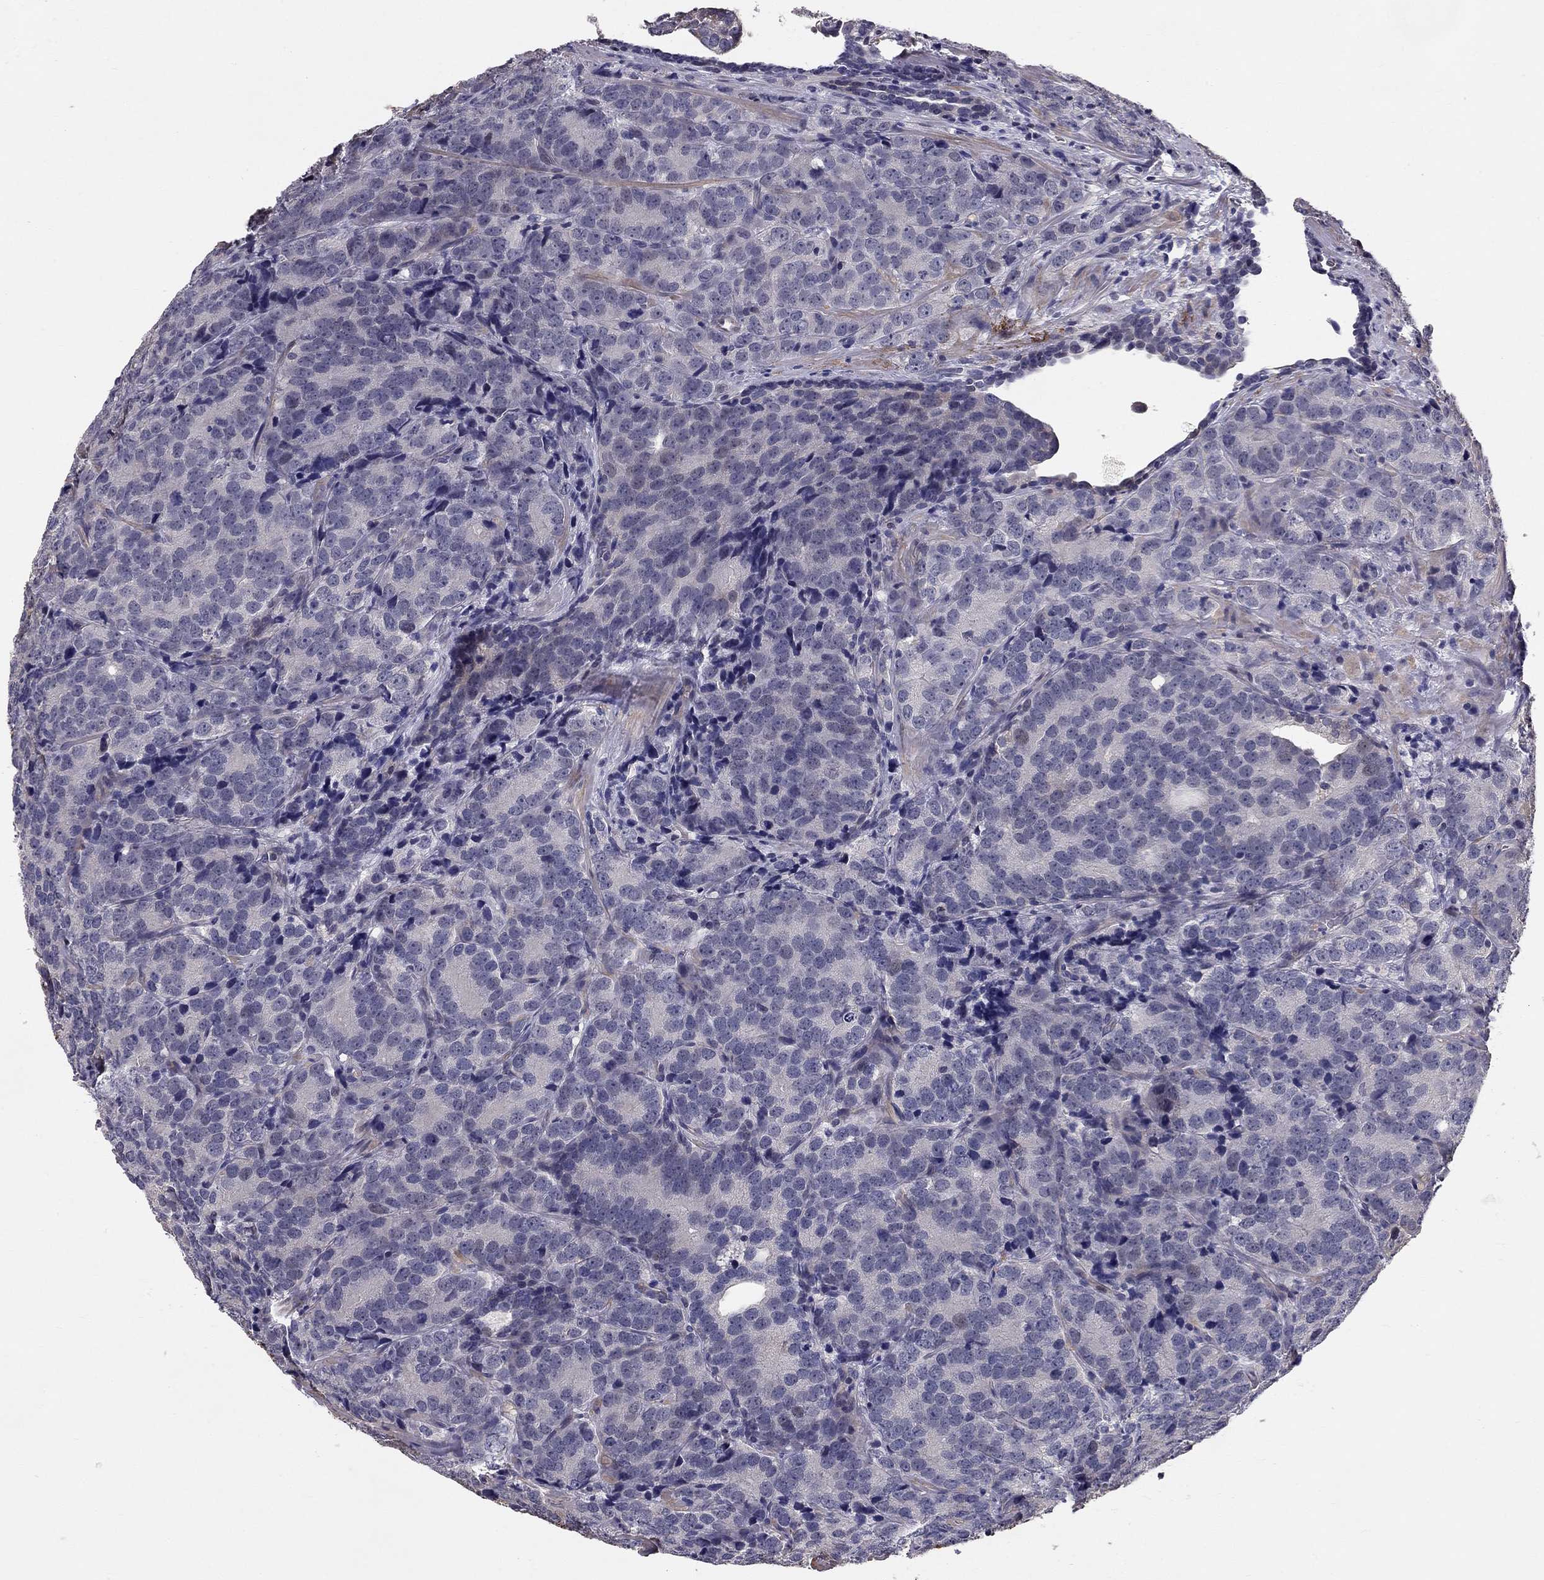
{"staining": {"intensity": "negative", "quantity": "none", "location": "none"}, "tissue": "prostate cancer", "cell_type": "Tumor cells", "image_type": "cancer", "snomed": [{"axis": "morphology", "description": "Adenocarcinoma, NOS"}, {"axis": "topography", "description": "Prostate"}], "caption": "Immunohistochemistry (IHC) of human prostate cancer exhibits no staining in tumor cells.", "gene": "GJB4", "patient": {"sex": "male", "age": 71}}